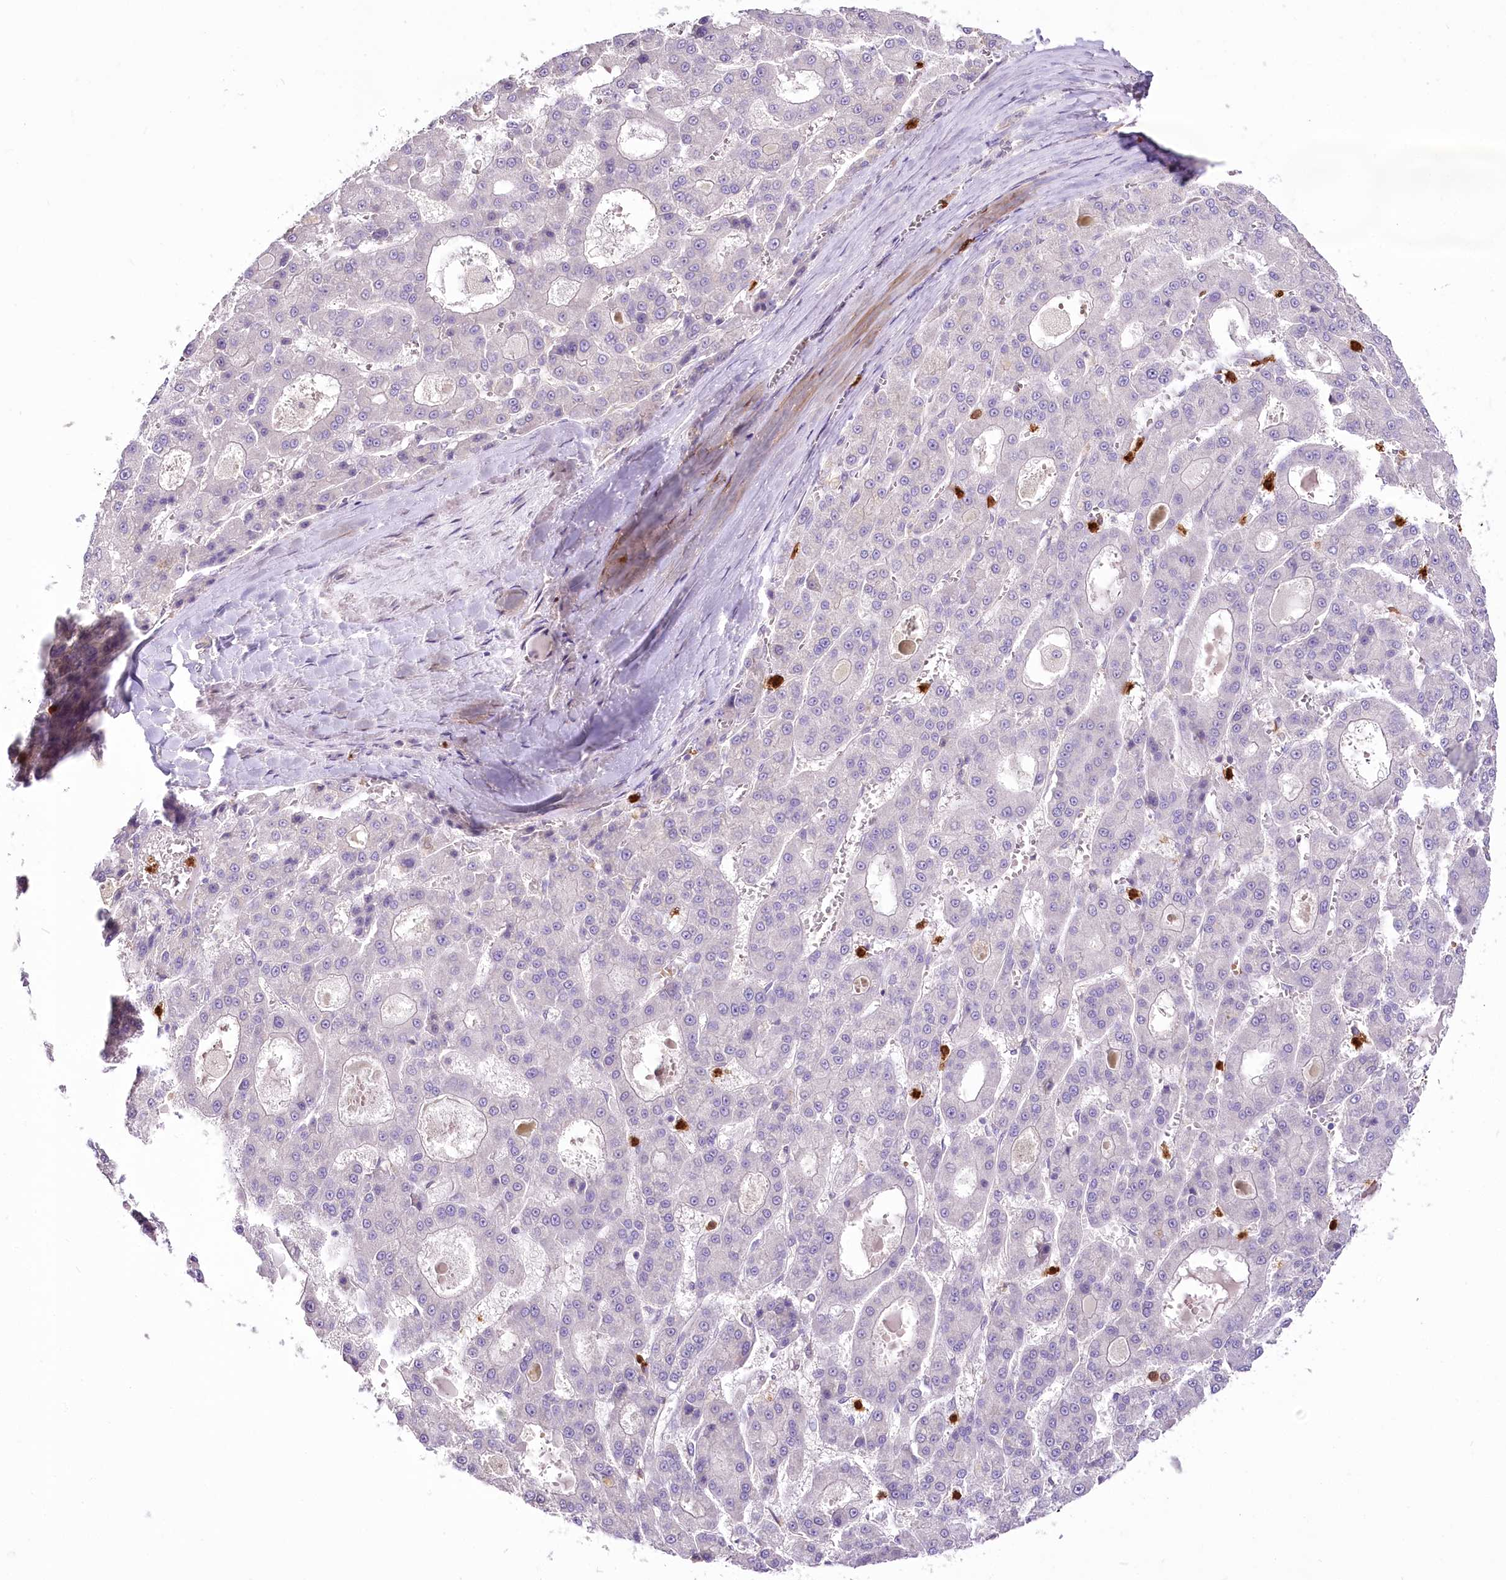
{"staining": {"intensity": "negative", "quantity": "none", "location": "none"}, "tissue": "liver cancer", "cell_type": "Tumor cells", "image_type": "cancer", "snomed": [{"axis": "morphology", "description": "Carcinoma, Hepatocellular, NOS"}, {"axis": "topography", "description": "Liver"}], "caption": "There is no significant positivity in tumor cells of liver cancer (hepatocellular carcinoma). (DAB (3,3'-diaminobenzidine) immunohistochemistry (IHC), high magnification).", "gene": "DPYD", "patient": {"sex": "male", "age": 70}}